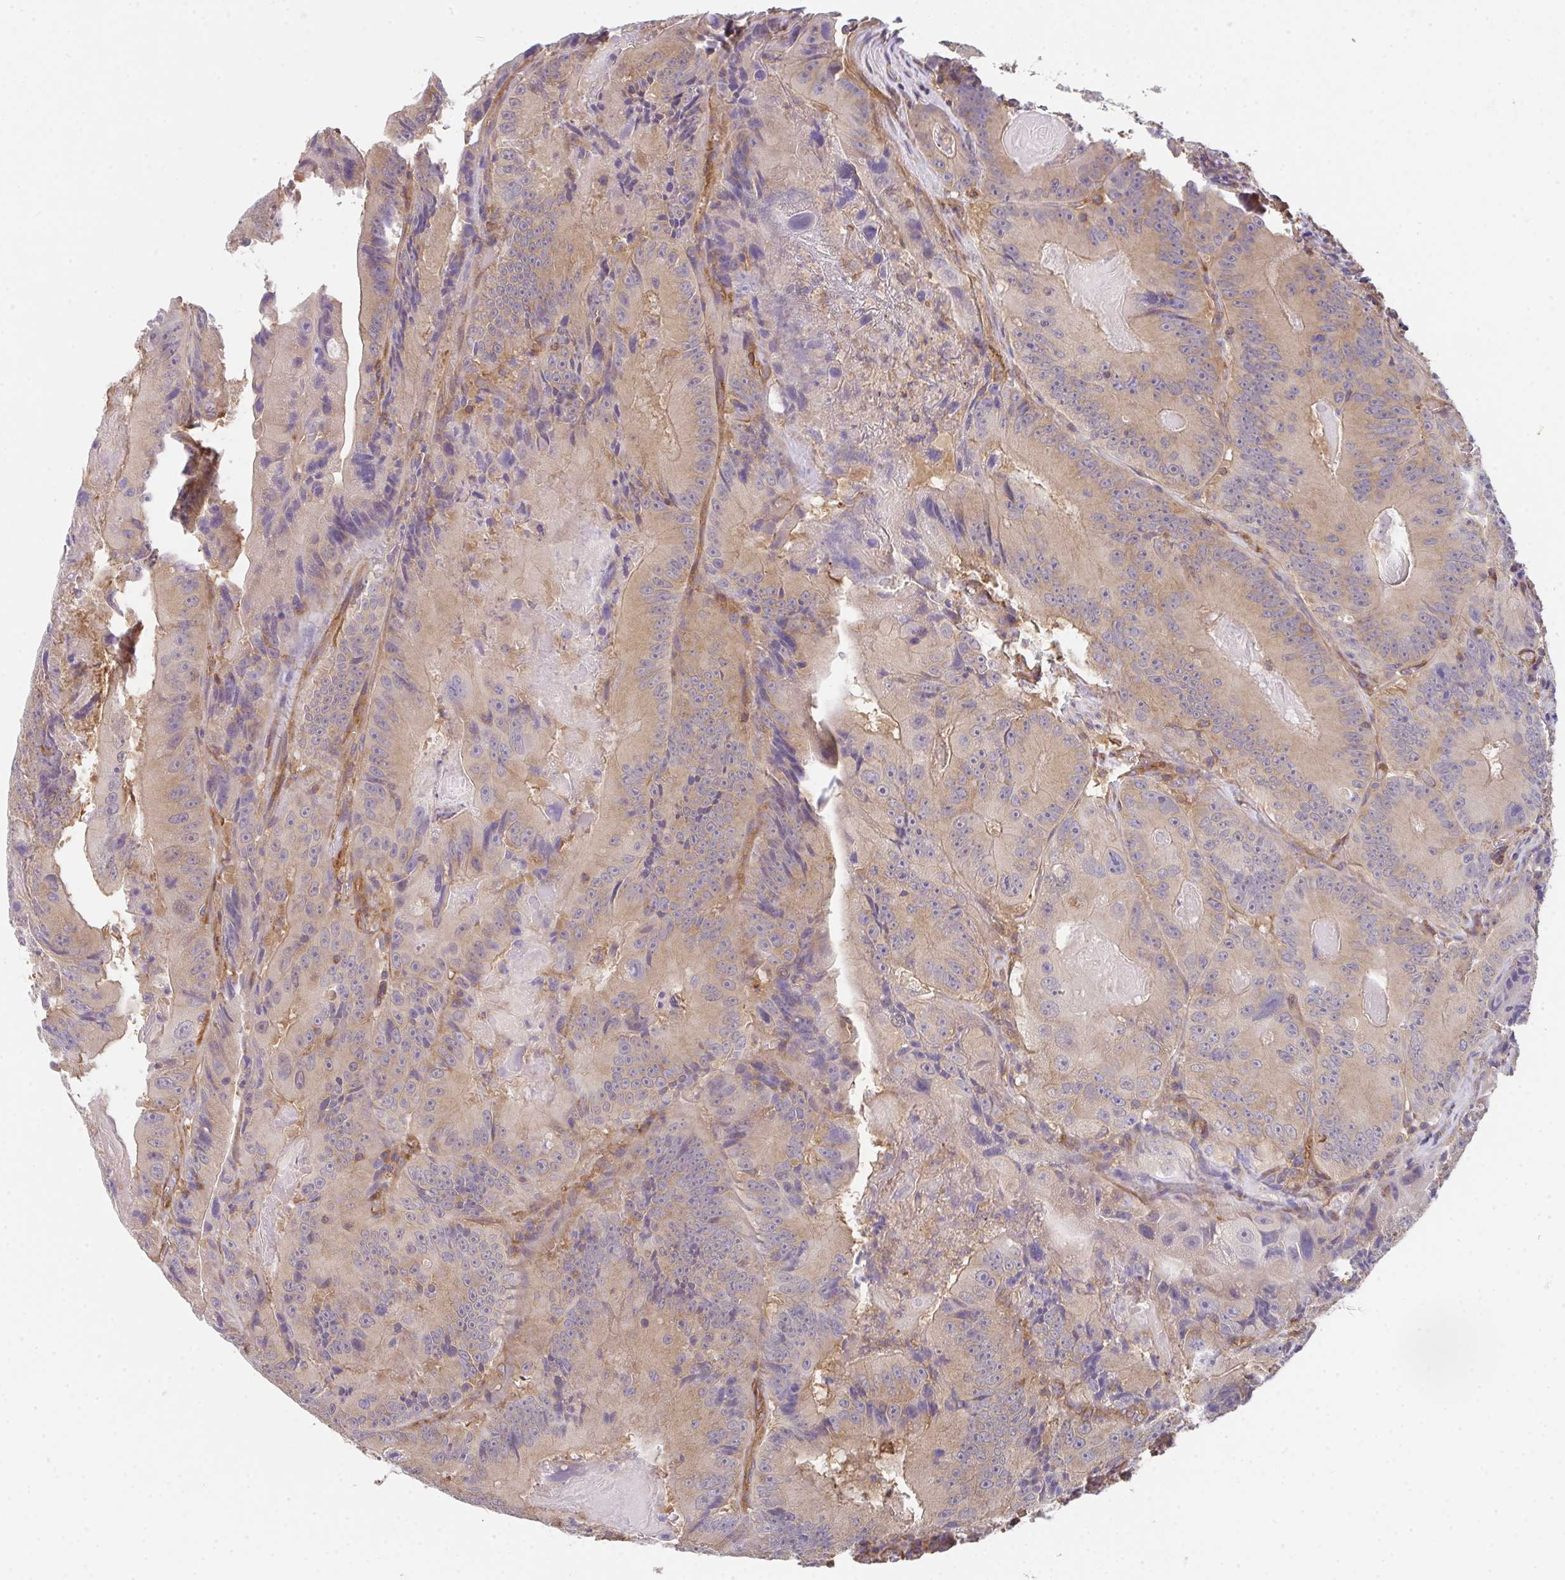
{"staining": {"intensity": "moderate", "quantity": "25%-75%", "location": "cytoplasmic/membranous"}, "tissue": "colorectal cancer", "cell_type": "Tumor cells", "image_type": "cancer", "snomed": [{"axis": "morphology", "description": "Adenocarcinoma, NOS"}, {"axis": "topography", "description": "Colon"}], "caption": "Colorectal cancer (adenocarcinoma) stained for a protein (brown) exhibits moderate cytoplasmic/membranous positive staining in about 25%-75% of tumor cells.", "gene": "TMEM229A", "patient": {"sex": "female", "age": 86}}